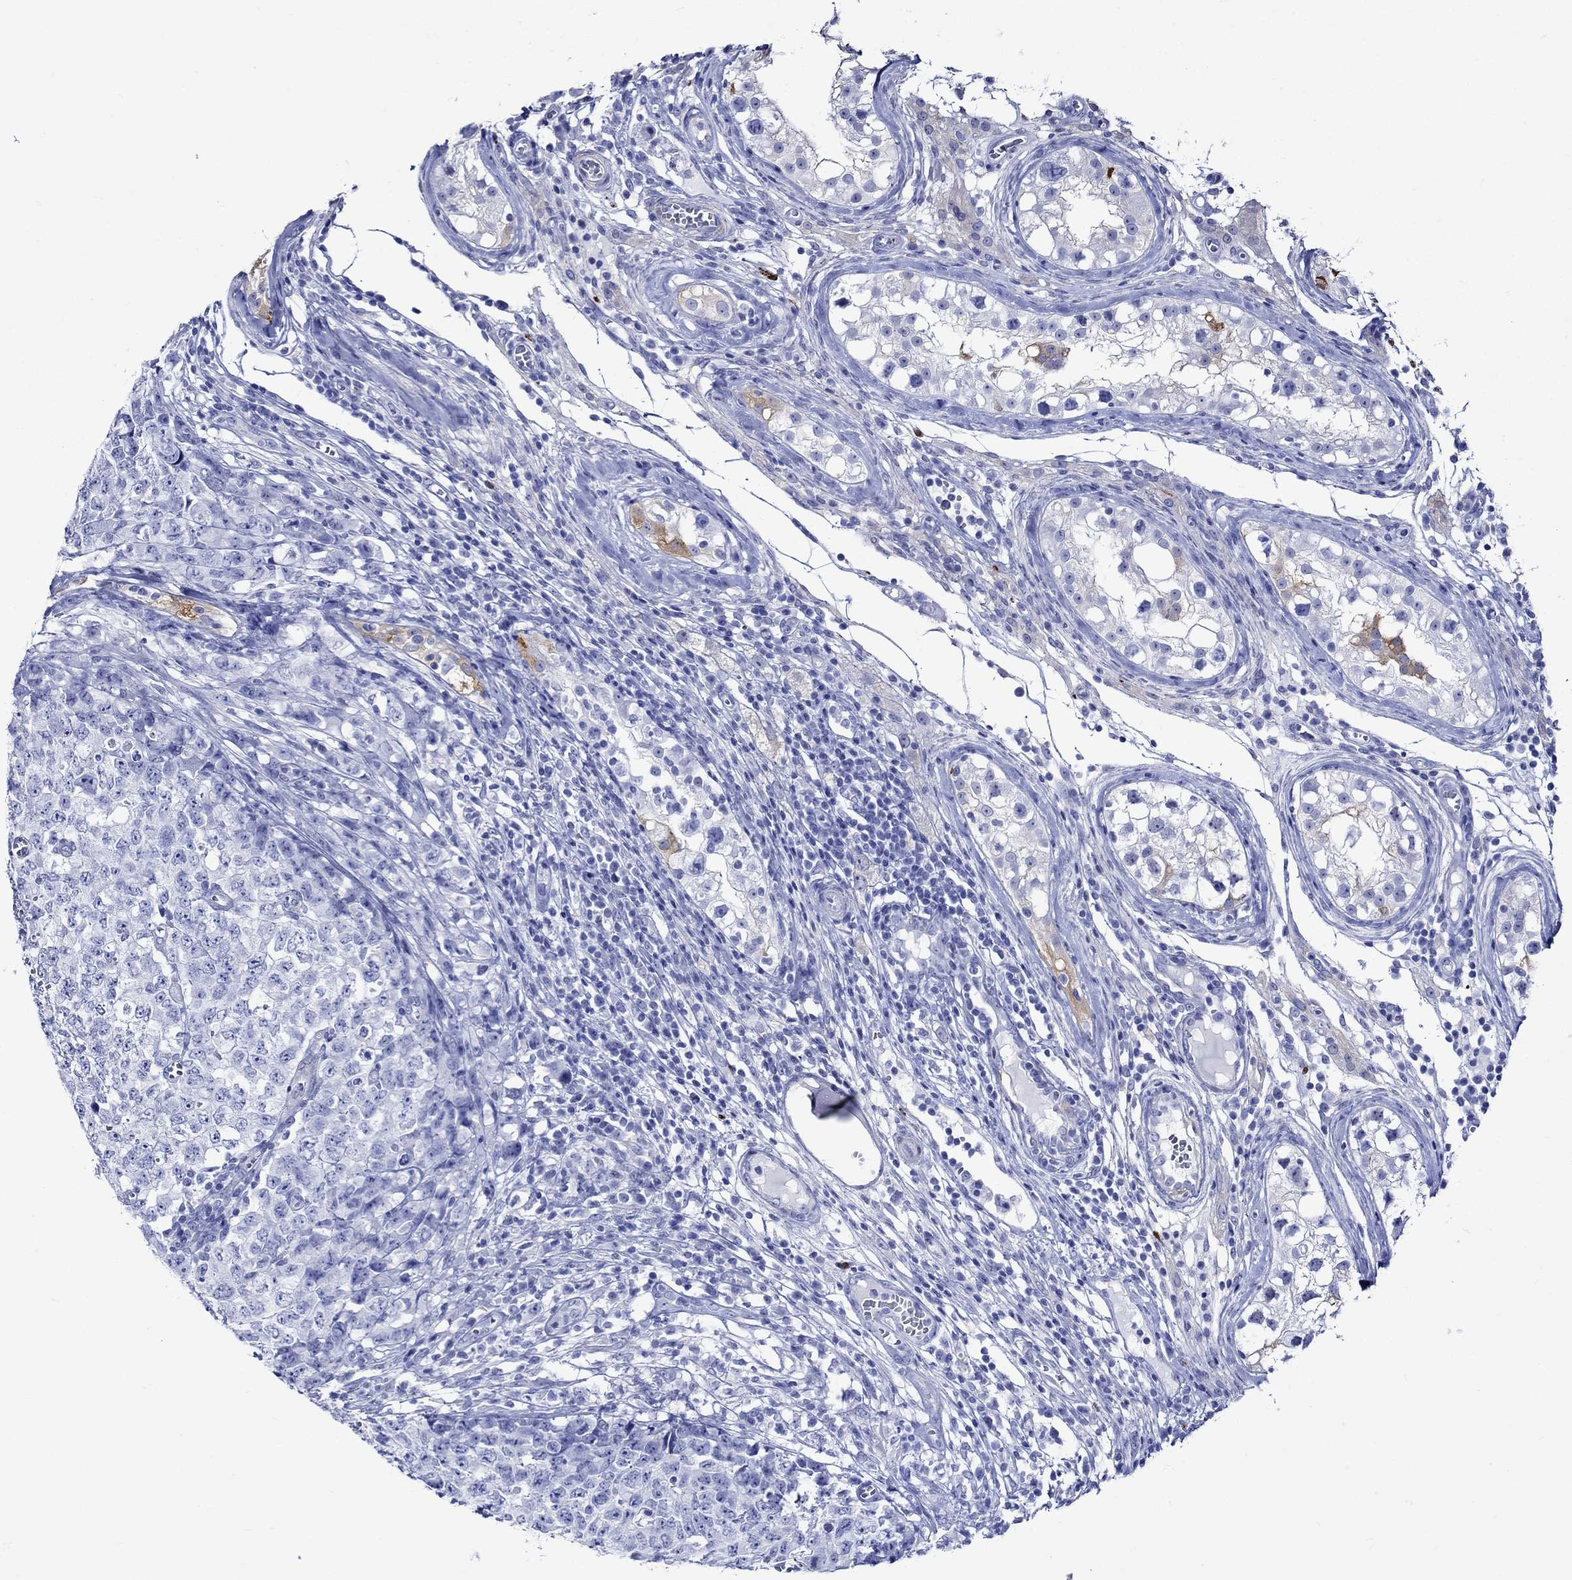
{"staining": {"intensity": "negative", "quantity": "none", "location": "none"}, "tissue": "testis cancer", "cell_type": "Tumor cells", "image_type": "cancer", "snomed": [{"axis": "morphology", "description": "Carcinoma, Embryonal, NOS"}, {"axis": "topography", "description": "Testis"}], "caption": "Histopathology image shows no protein staining in tumor cells of testis cancer (embryonal carcinoma) tissue.", "gene": "CRYAB", "patient": {"sex": "male", "age": 23}}